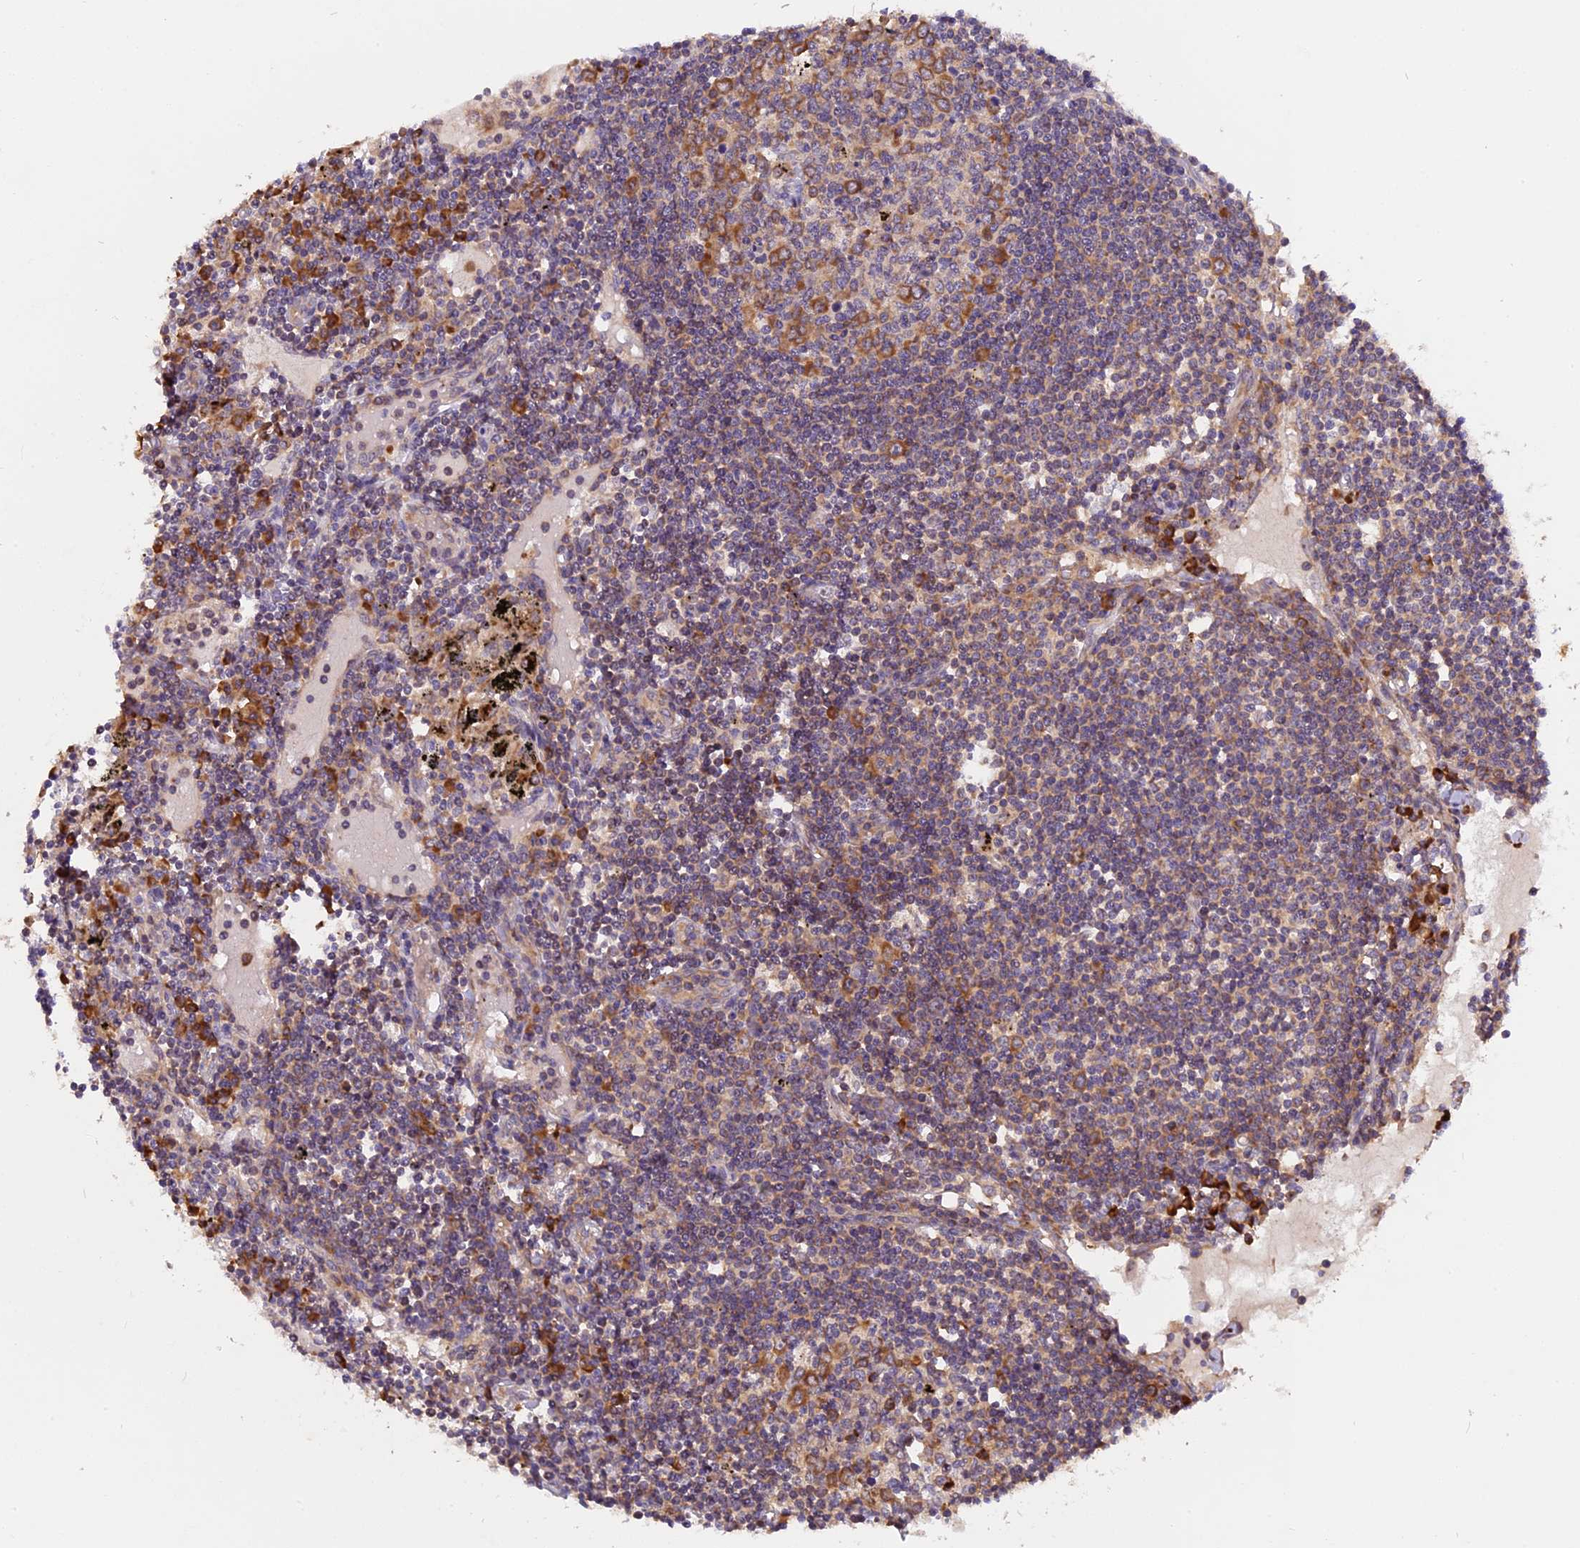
{"staining": {"intensity": "moderate", "quantity": "25%-75%", "location": "cytoplasmic/membranous"}, "tissue": "lymph node", "cell_type": "Germinal center cells", "image_type": "normal", "snomed": [{"axis": "morphology", "description": "Normal tissue, NOS"}, {"axis": "topography", "description": "Lymph node"}], "caption": "The histopathology image displays a brown stain indicating the presence of a protein in the cytoplasmic/membranous of germinal center cells in lymph node. The staining was performed using DAB, with brown indicating positive protein expression. Nuclei are stained blue with hematoxylin.", "gene": "GNPTAB", "patient": {"sex": "male", "age": 74}}